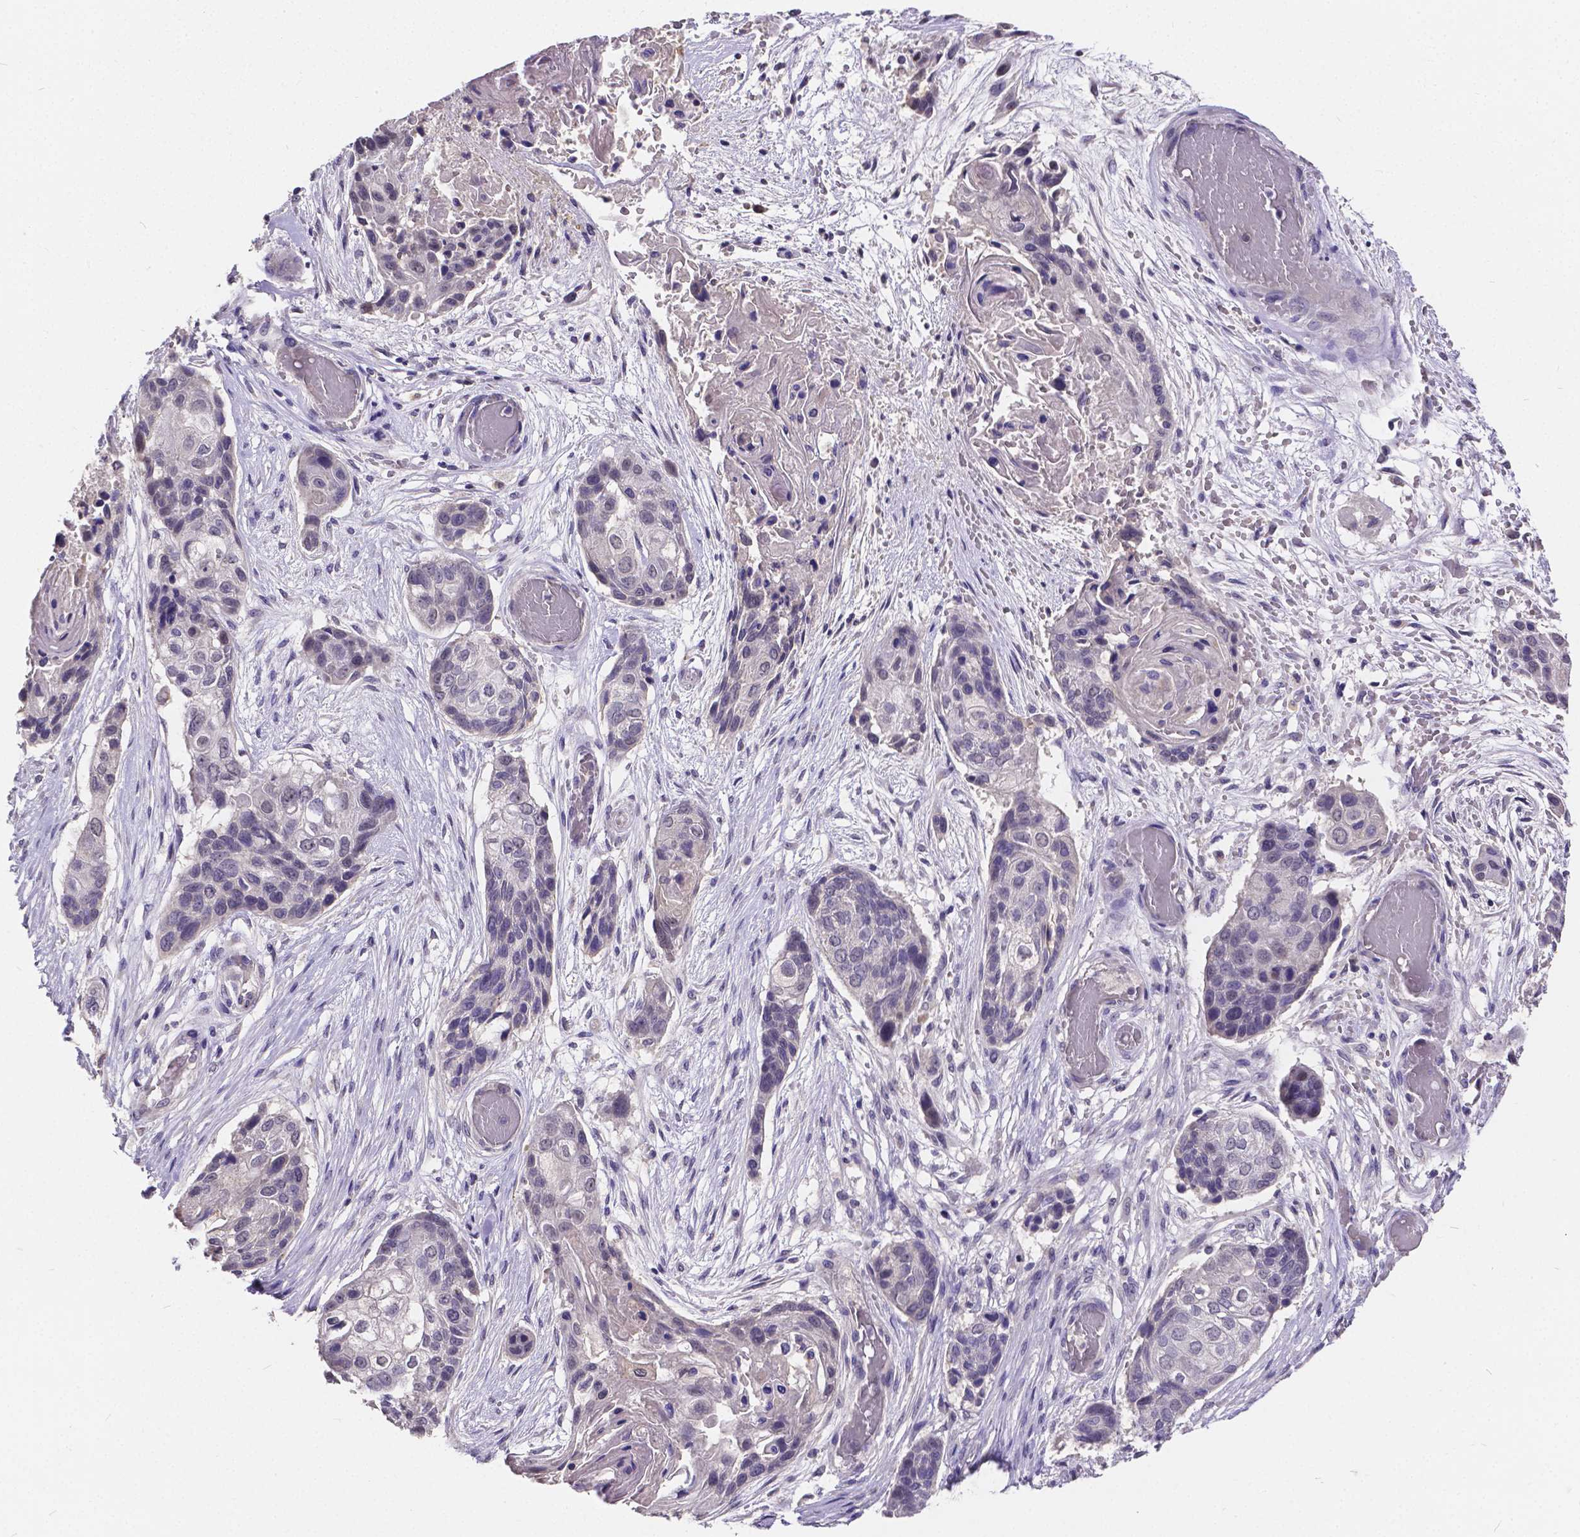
{"staining": {"intensity": "negative", "quantity": "none", "location": "none"}, "tissue": "lung cancer", "cell_type": "Tumor cells", "image_type": "cancer", "snomed": [{"axis": "morphology", "description": "Squamous cell carcinoma, NOS"}, {"axis": "topography", "description": "Lung"}], "caption": "Histopathology image shows no significant protein expression in tumor cells of squamous cell carcinoma (lung).", "gene": "CTNNA2", "patient": {"sex": "male", "age": 69}}